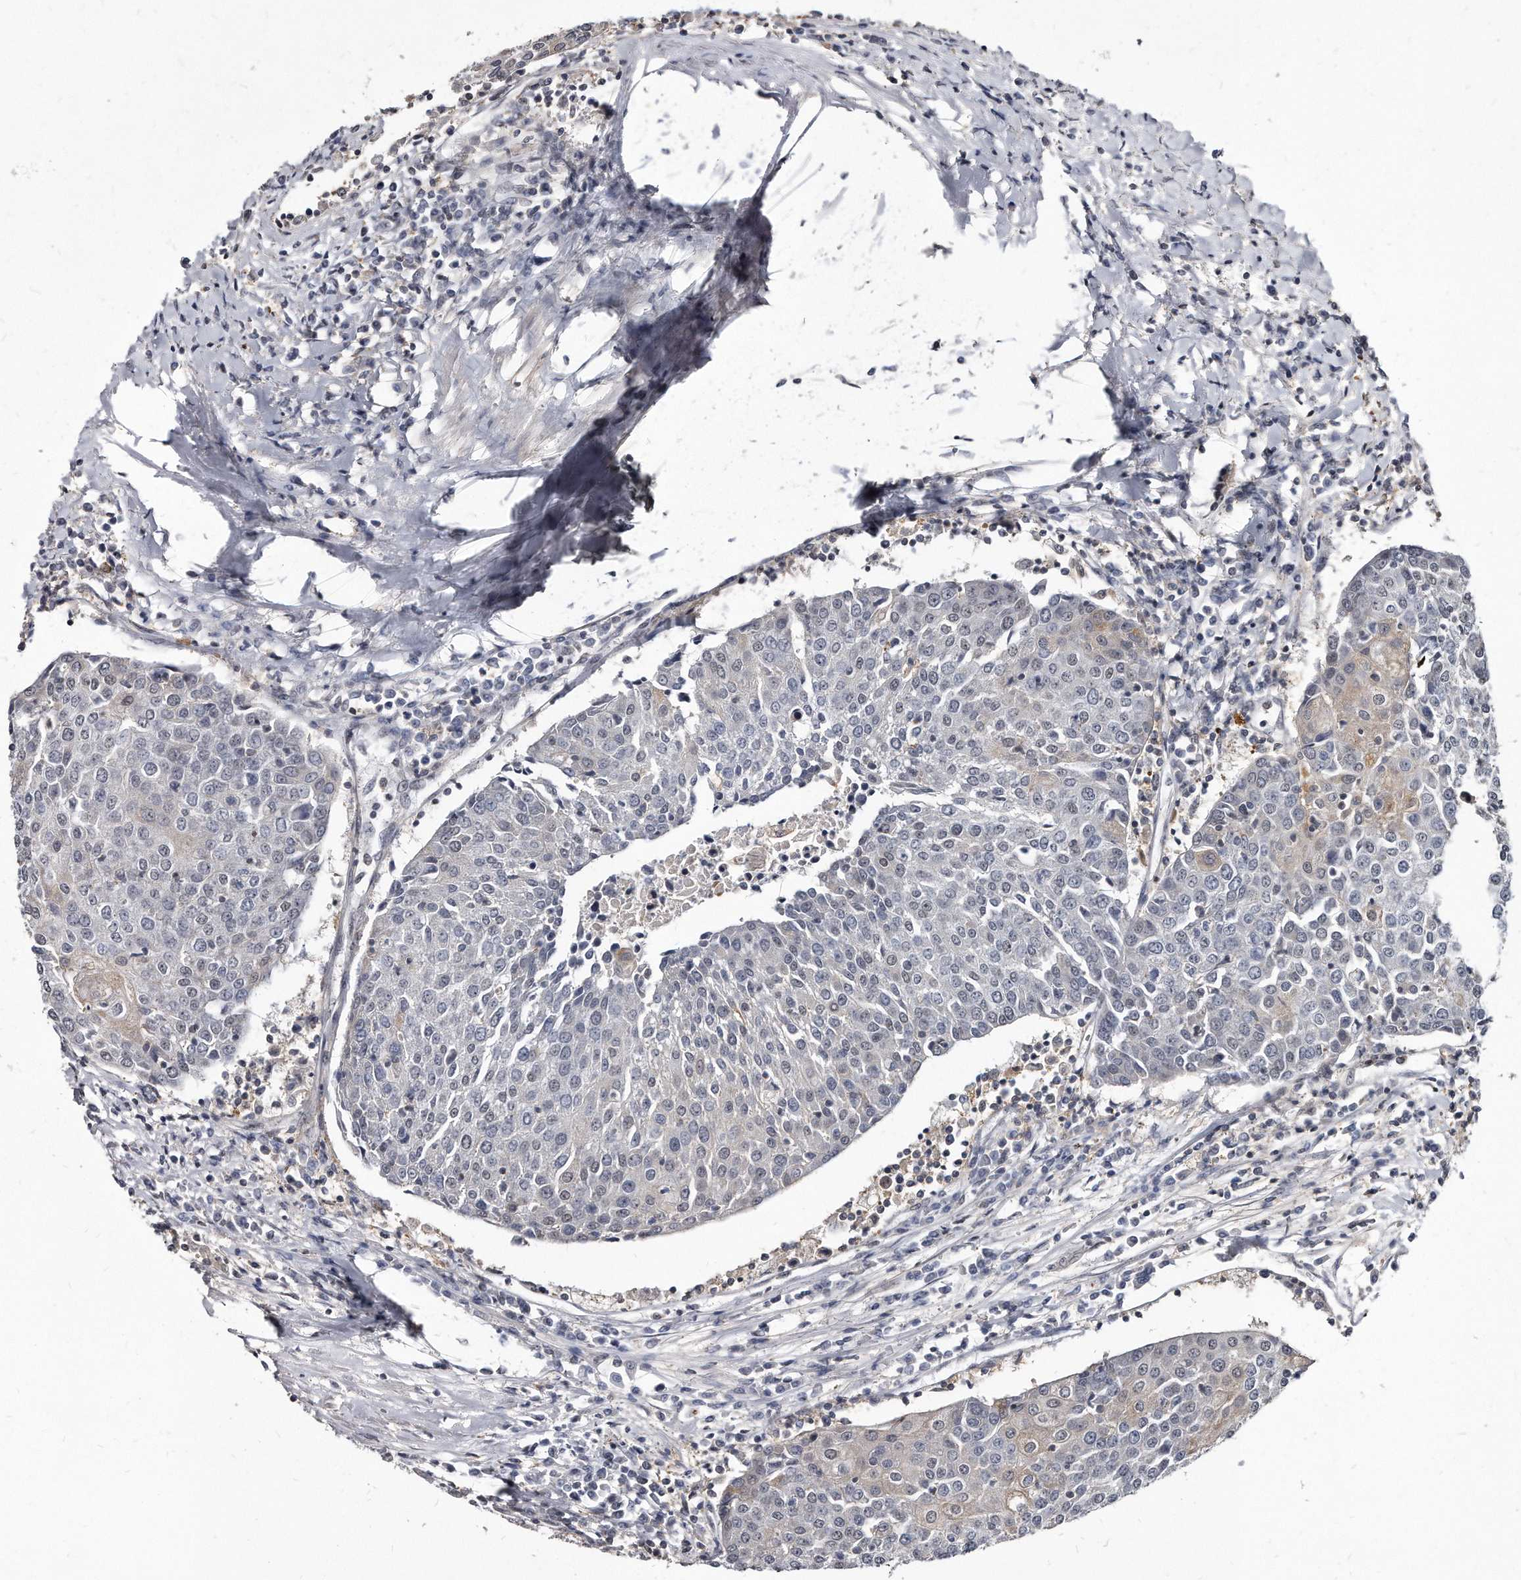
{"staining": {"intensity": "negative", "quantity": "none", "location": "none"}, "tissue": "urothelial cancer", "cell_type": "Tumor cells", "image_type": "cancer", "snomed": [{"axis": "morphology", "description": "Urothelial carcinoma, High grade"}, {"axis": "topography", "description": "Urinary bladder"}], "caption": "Tumor cells show no significant staining in high-grade urothelial carcinoma.", "gene": "KLHDC3", "patient": {"sex": "female", "age": 85}}